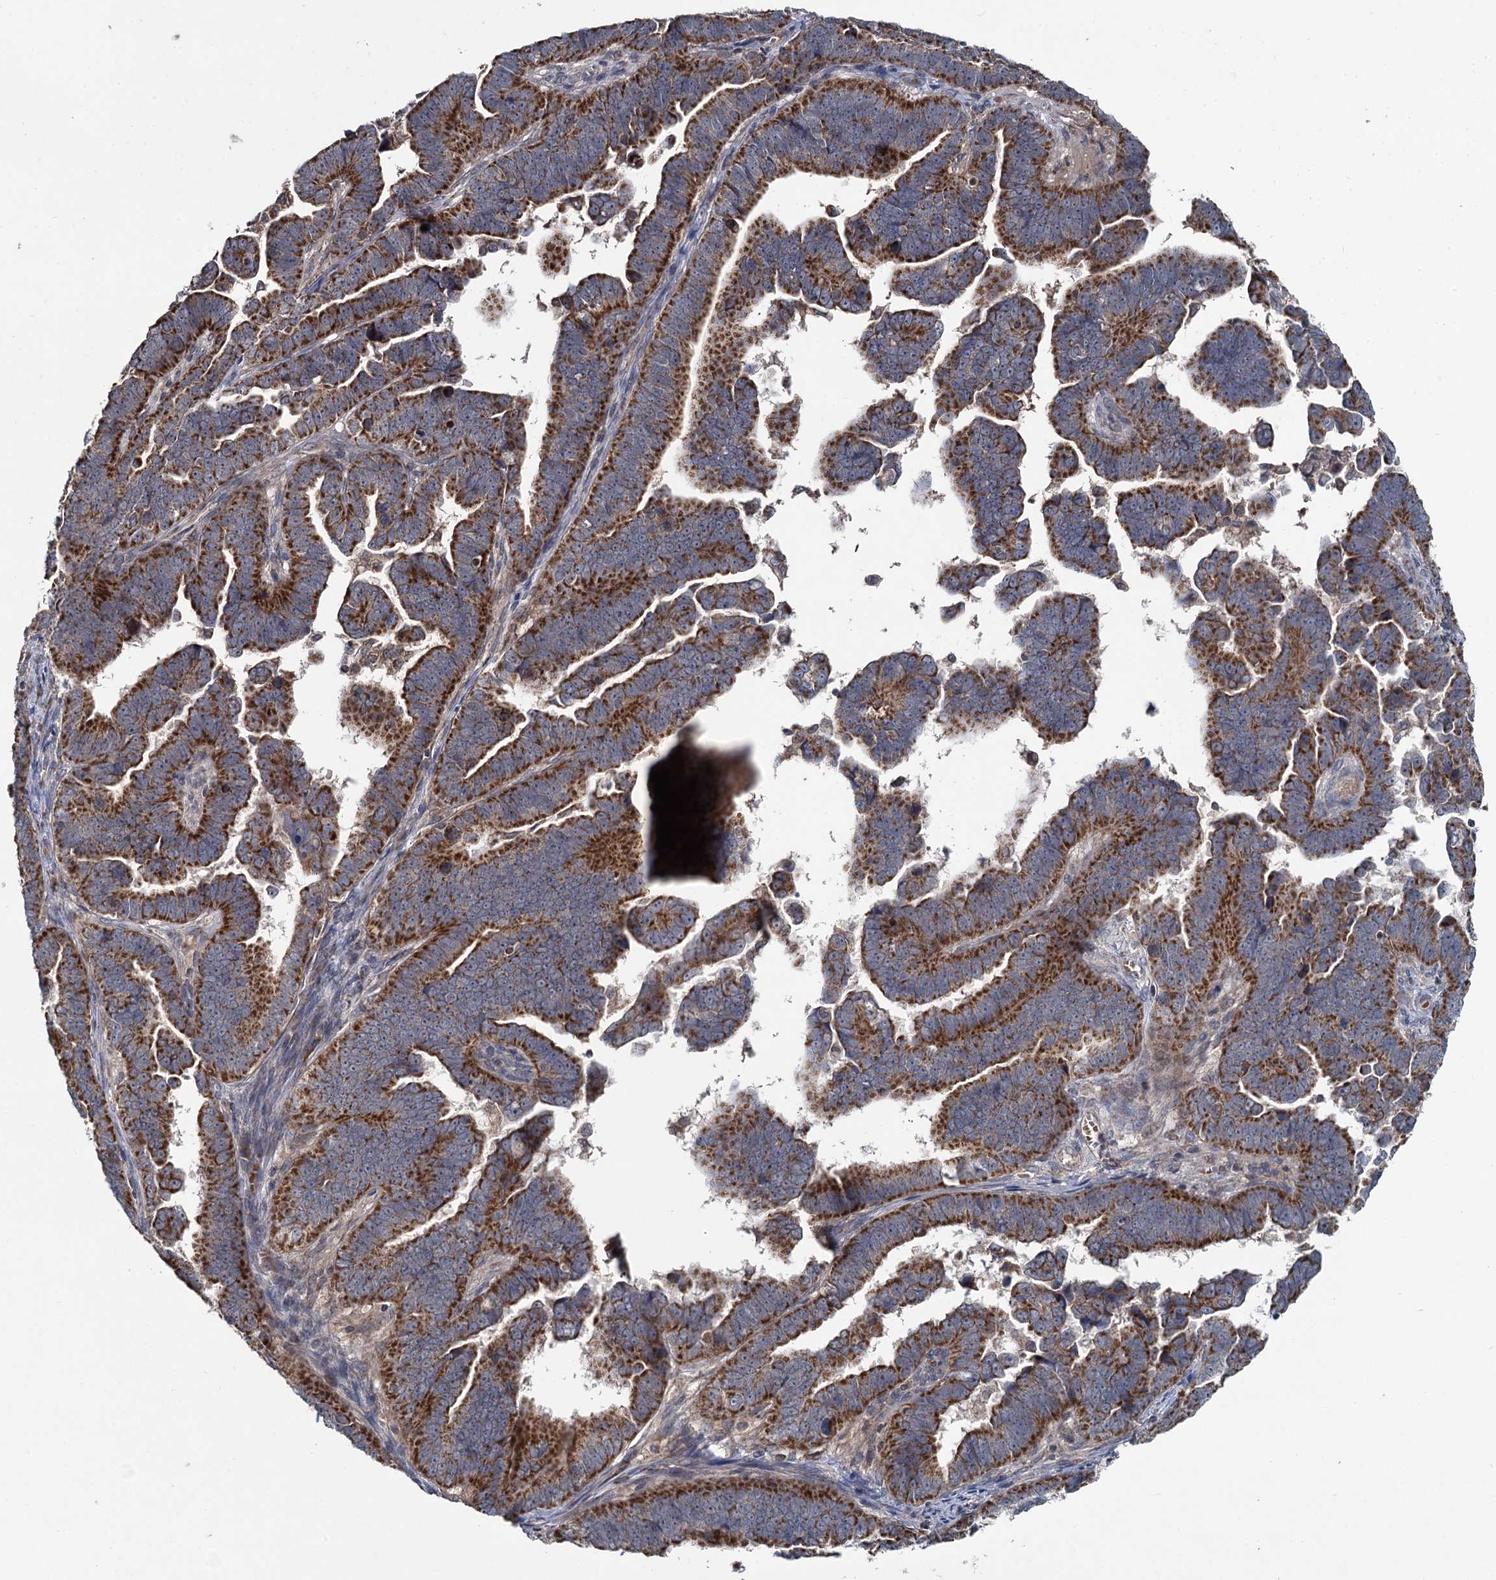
{"staining": {"intensity": "strong", "quantity": ">75%", "location": "cytoplasmic/membranous"}, "tissue": "endometrial cancer", "cell_type": "Tumor cells", "image_type": "cancer", "snomed": [{"axis": "morphology", "description": "Adenocarcinoma, NOS"}, {"axis": "topography", "description": "Endometrium"}], "caption": "Immunohistochemical staining of human endometrial cancer demonstrates high levels of strong cytoplasmic/membranous protein positivity in approximately >75% of tumor cells.", "gene": "METTL4", "patient": {"sex": "female", "age": 75}}